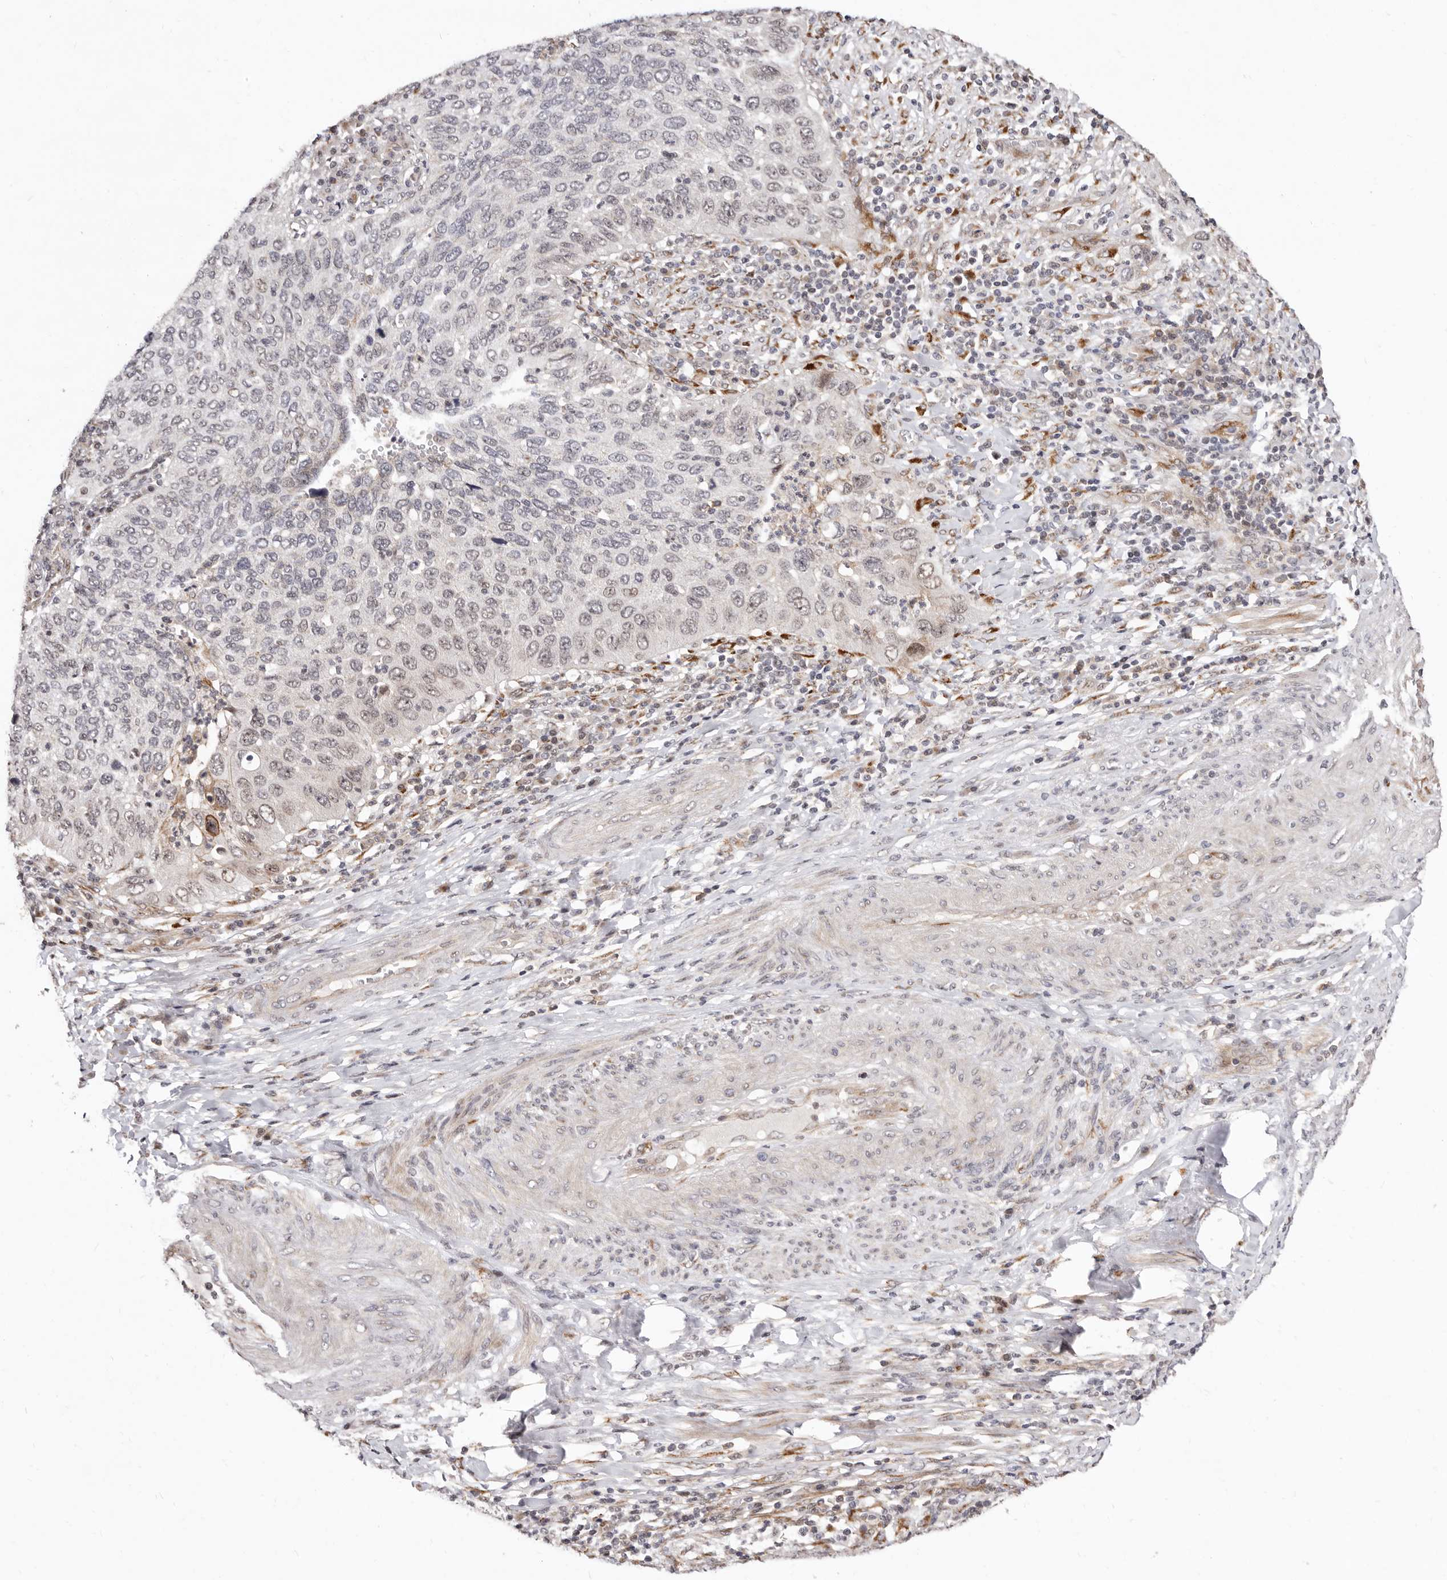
{"staining": {"intensity": "weak", "quantity": "<25%", "location": "nuclear"}, "tissue": "cervical cancer", "cell_type": "Tumor cells", "image_type": "cancer", "snomed": [{"axis": "morphology", "description": "Squamous cell carcinoma, NOS"}, {"axis": "topography", "description": "Cervix"}], "caption": "Cervical squamous cell carcinoma was stained to show a protein in brown. There is no significant staining in tumor cells. (DAB IHC, high magnification).", "gene": "SRCAP", "patient": {"sex": "female", "age": 38}}